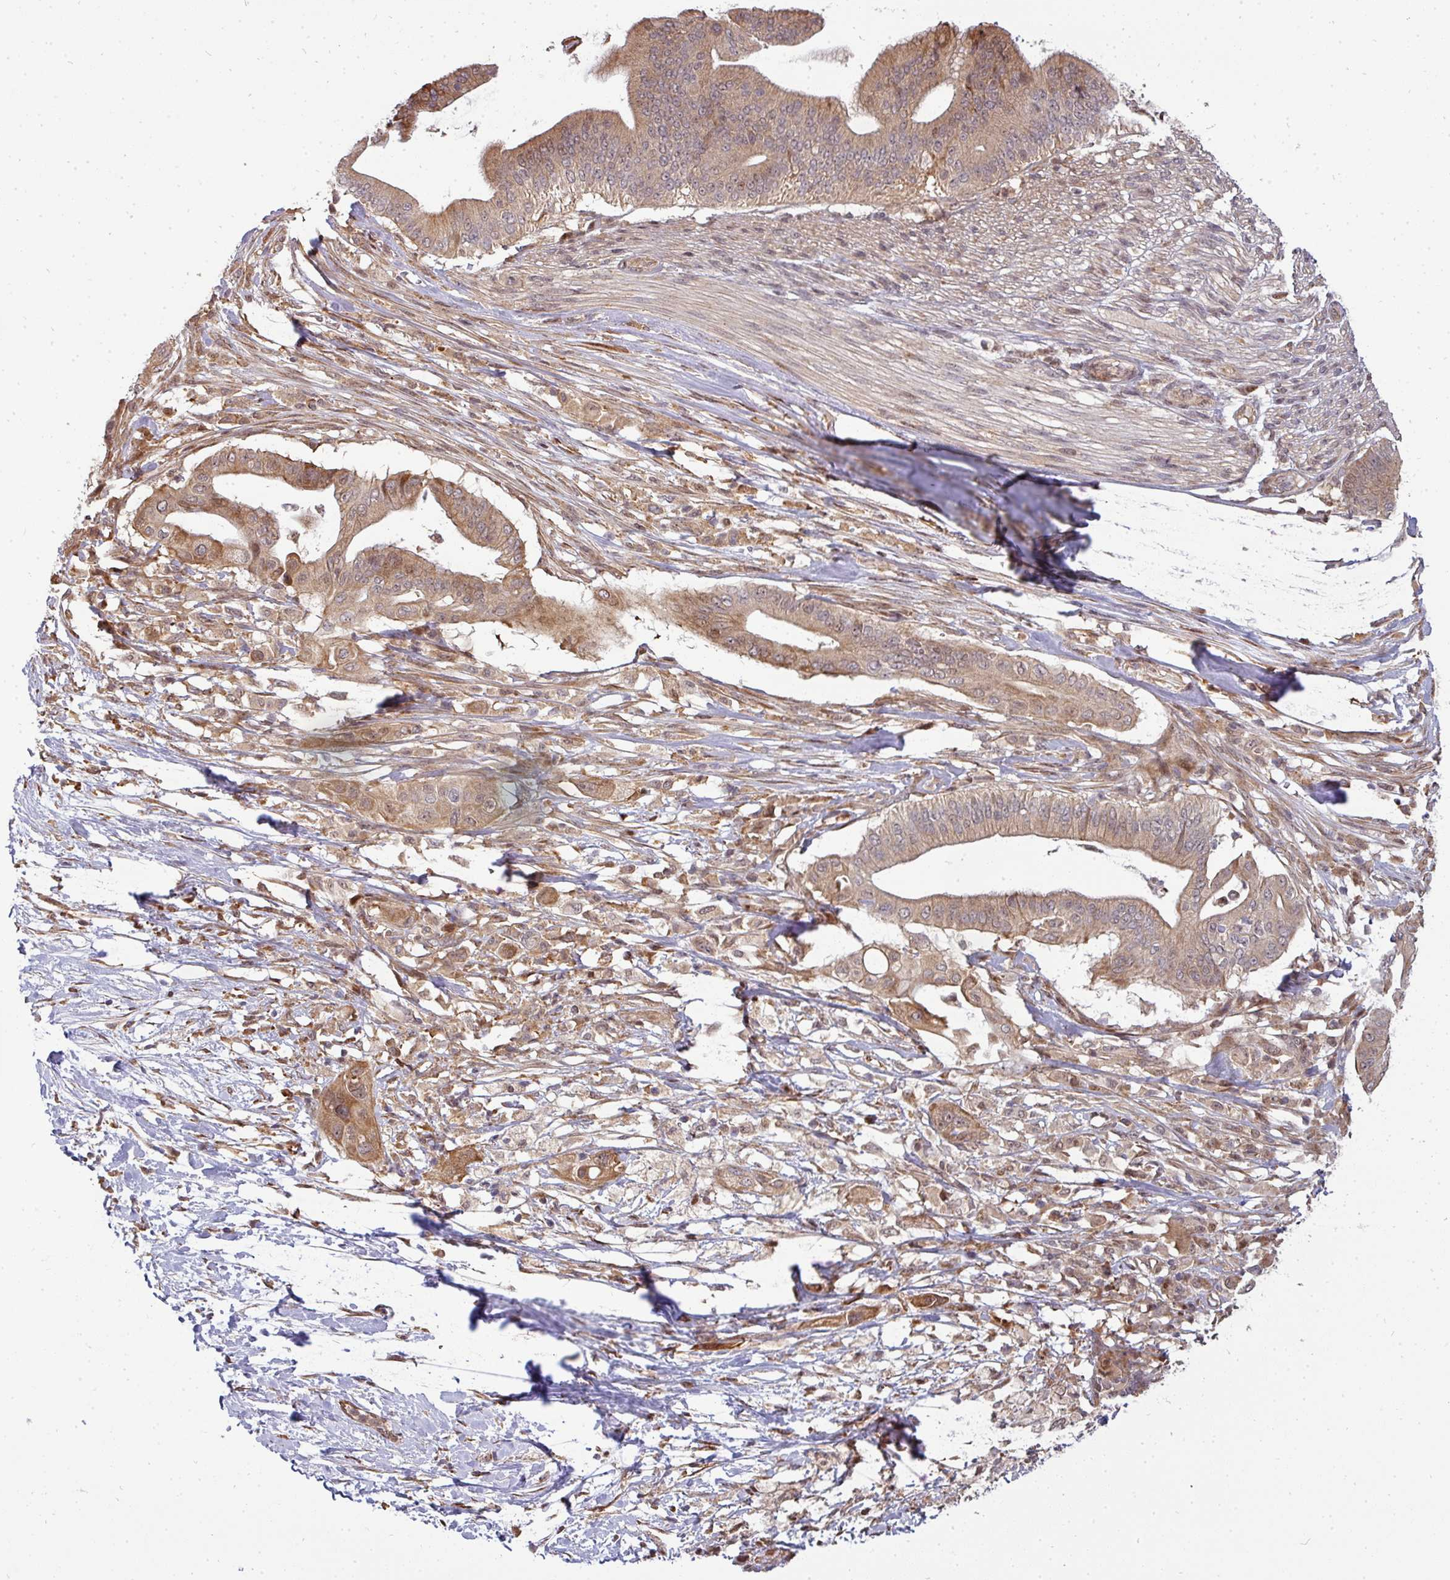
{"staining": {"intensity": "moderate", "quantity": ">75%", "location": "cytoplasmic/membranous,nuclear"}, "tissue": "pancreatic cancer", "cell_type": "Tumor cells", "image_type": "cancer", "snomed": [{"axis": "morphology", "description": "Adenocarcinoma, NOS"}, {"axis": "topography", "description": "Pancreas"}], "caption": "Adenocarcinoma (pancreatic) stained with immunohistochemistry (IHC) displays moderate cytoplasmic/membranous and nuclear expression in approximately >75% of tumor cells. (IHC, brightfield microscopy, high magnification).", "gene": "PATZ1", "patient": {"sex": "male", "age": 68}}